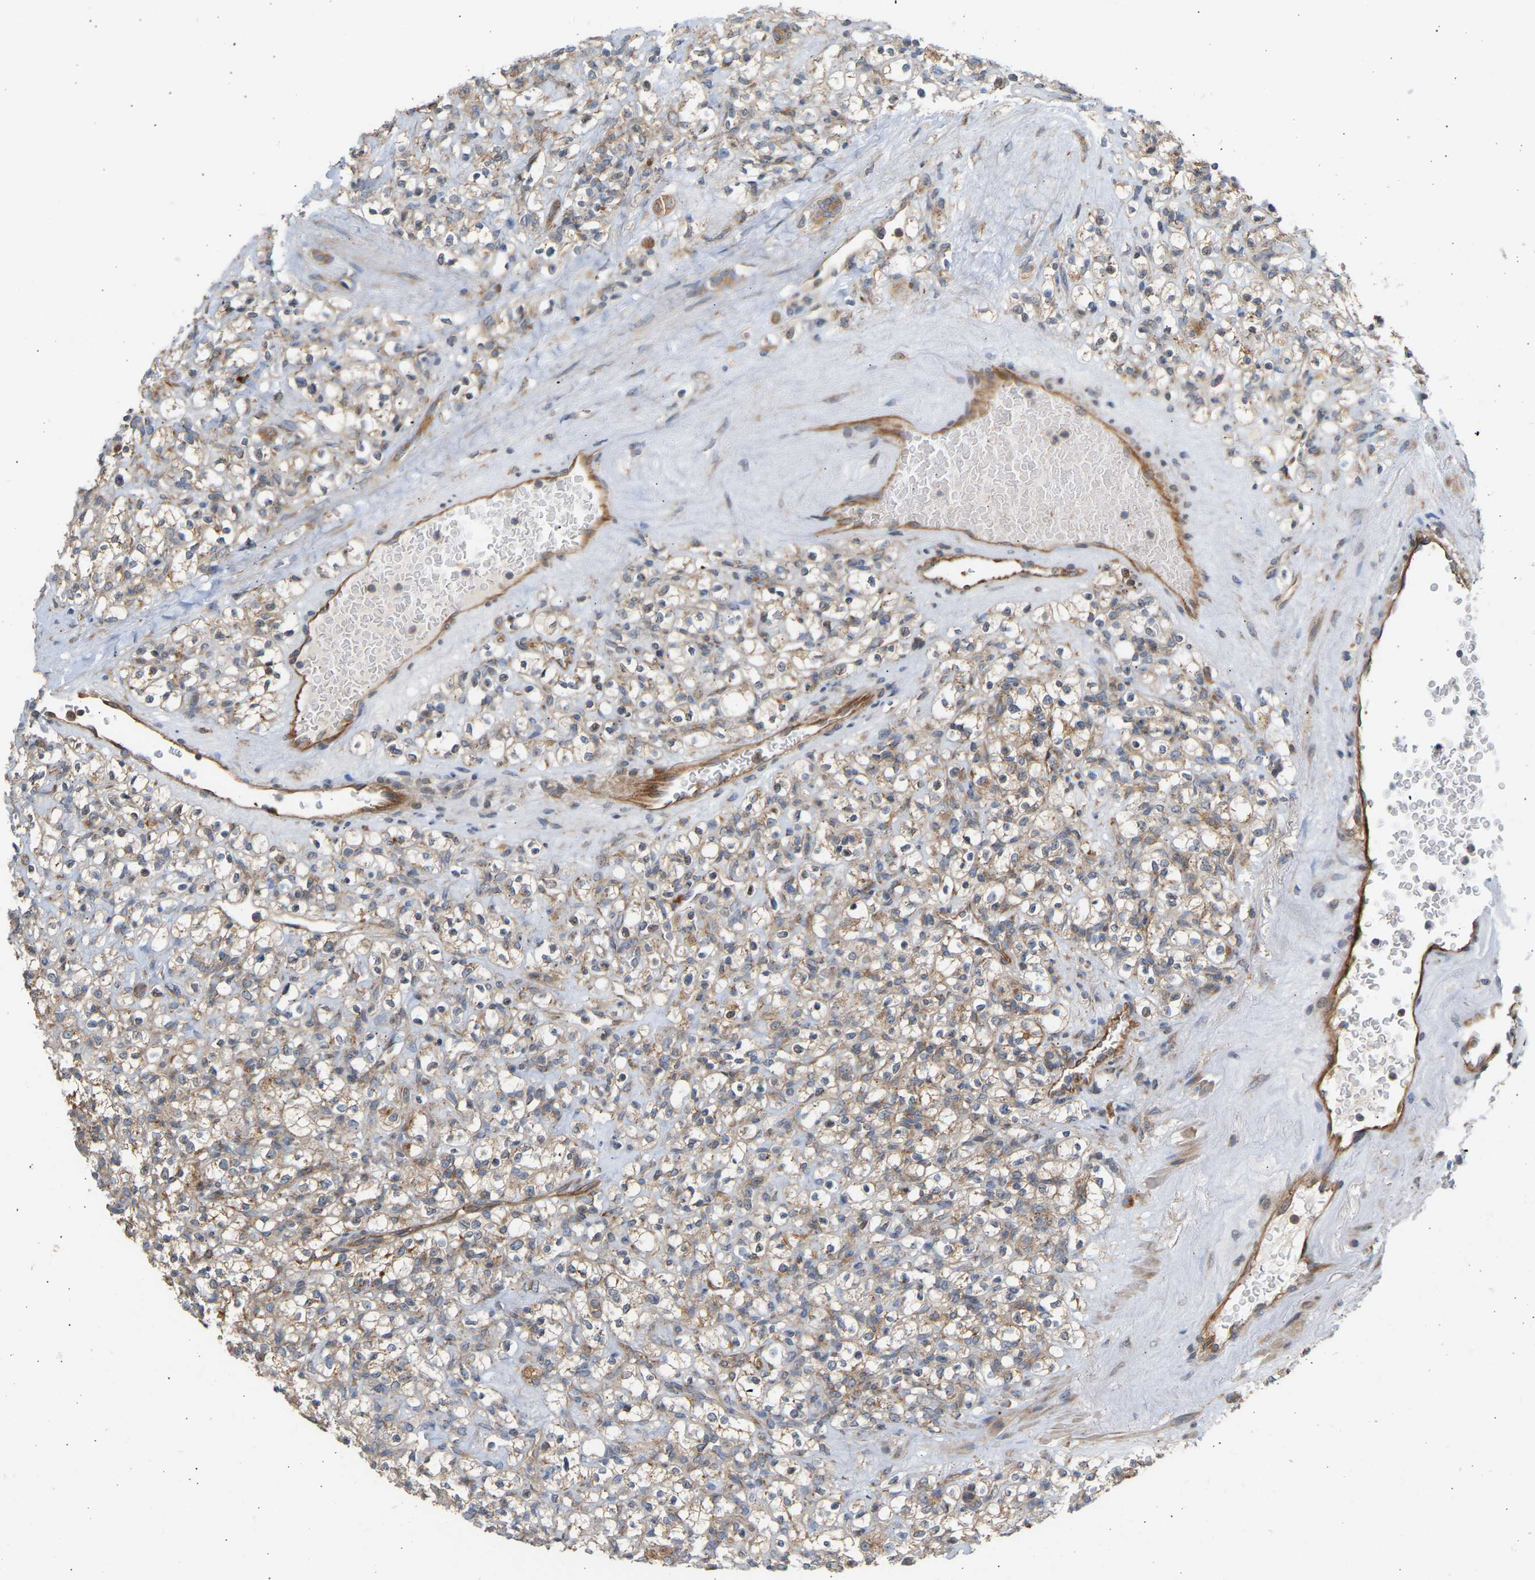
{"staining": {"intensity": "moderate", "quantity": ">75%", "location": "cytoplasmic/membranous"}, "tissue": "renal cancer", "cell_type": "Tumor cells", "image_type": "cancer", "snomed": [{"axis": "morphology", "description": "Normal tissue, NOS"}, {"axis": "morphology", "description": "Adenocarcinoma, NOS"}, {"axis": "topography", "description": "Kidney"}], "caption": "Immunohistochemical staining of human renal adenocarcinoma demonstrates moderate cytoplasmic/membranous protein staining in approximately >75% of tumor cells. Using DAB (3,3'-diaminobenzidine) (brown) and hematoxylin (blue) stains, captured at high magnification using brightfield microscopy.", "gene": "GCN1", "patient": {"sex": "female", "age": 72}}